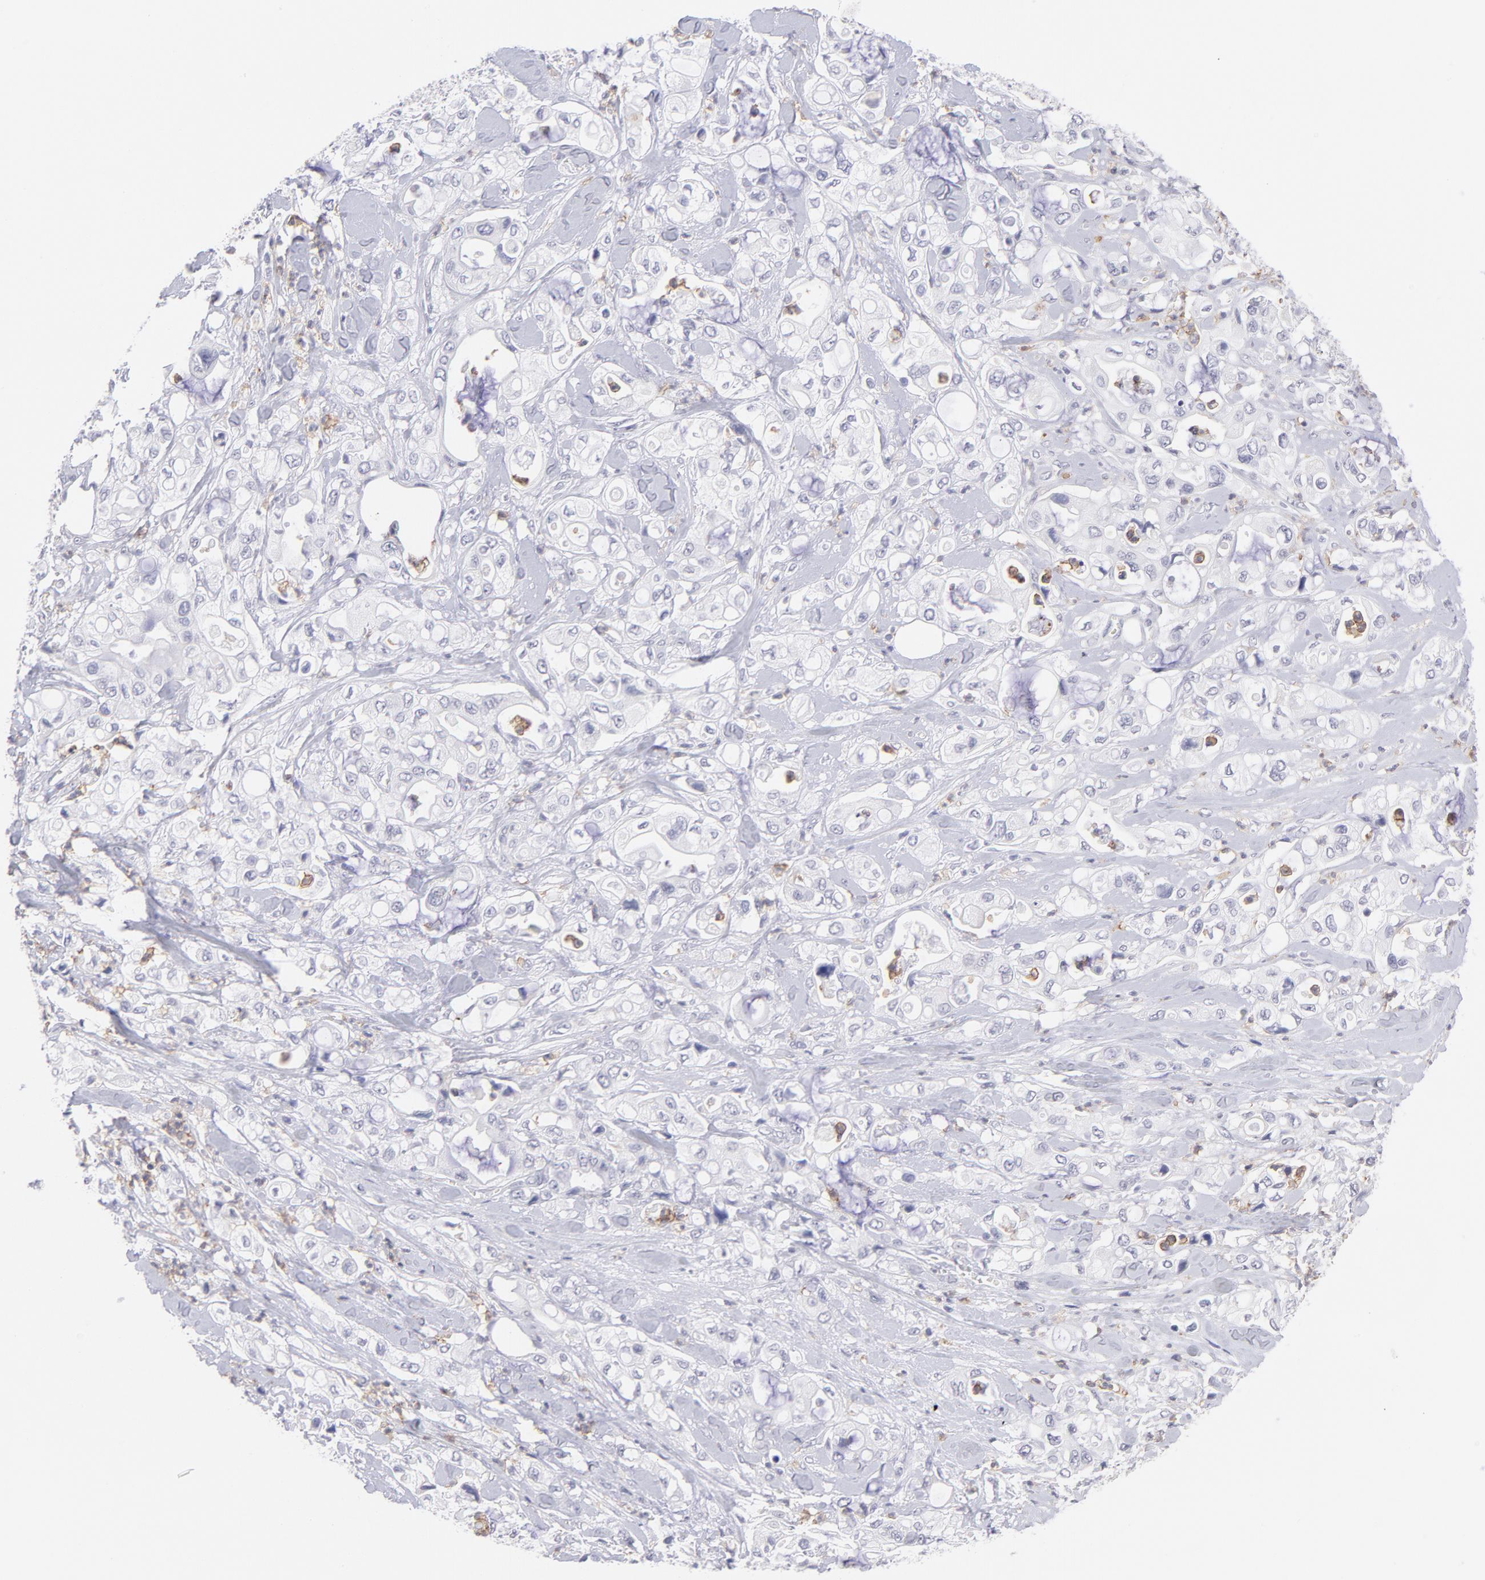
{"staining": {"intensity": "negative", "quantity": "none", "location": "none"}, "tissue": "pancreatic cancer", "cell_type": "Tumor cells", "image_type": "cancer", "snomed": [{"axis": "morphology", "description": "Adenocarcinoma, NOS"}, {"axis": "topography", "description": "Pancreas"}], "caption": "Immunohistochemistry image of neoplastic tissue: human pancreatic cancer (adenocarcinoma) stained with DAB (3,3'-diaminobenzidine) displays no significant protein positivity in tumor cells. (Immunohistochemistry (ihc), brightfield microscopy, high magnification).", "gene": "LTB4R", "patient": {"sex": "male", "age": 70}}